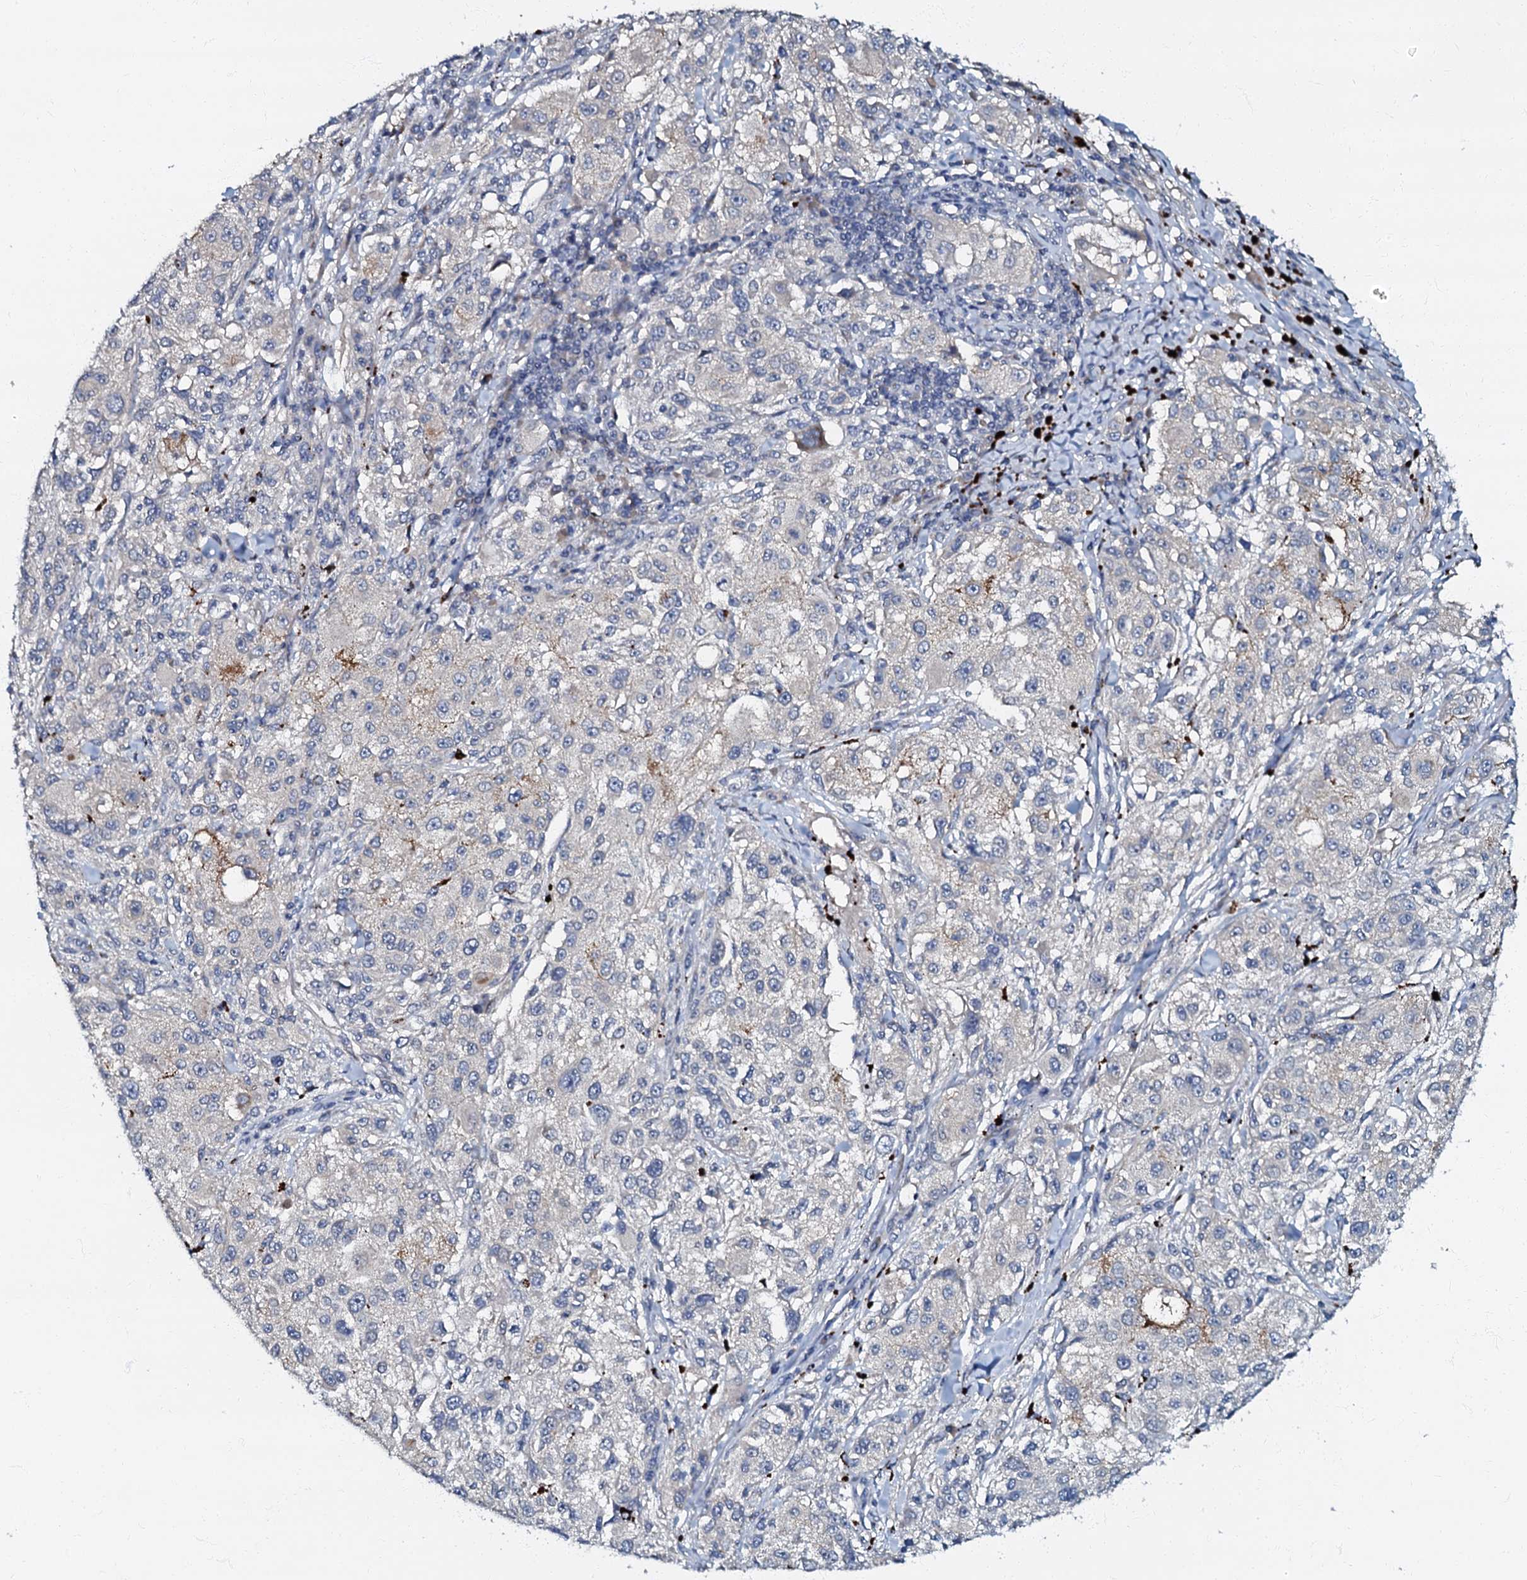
{"staining": {"intensity": "negative", "quantity": "none", "location": "none"}, "tissue": "melanoma", "cell_type": "Tumor cells", "image_type": "cancer", "snomed": [{"axis": "morphology", "description": "Necrosis, NOS"}, {"axis": "morphology", "description": "Malignant melanoma, NOS"}, {"axis": "topography", "description": "Skin"}], "caption": "Tumor cells are negative for protein expression in human malignant melanoma.", "gene": "OLAH", "patient": {"sex": "female", "age": 87}}